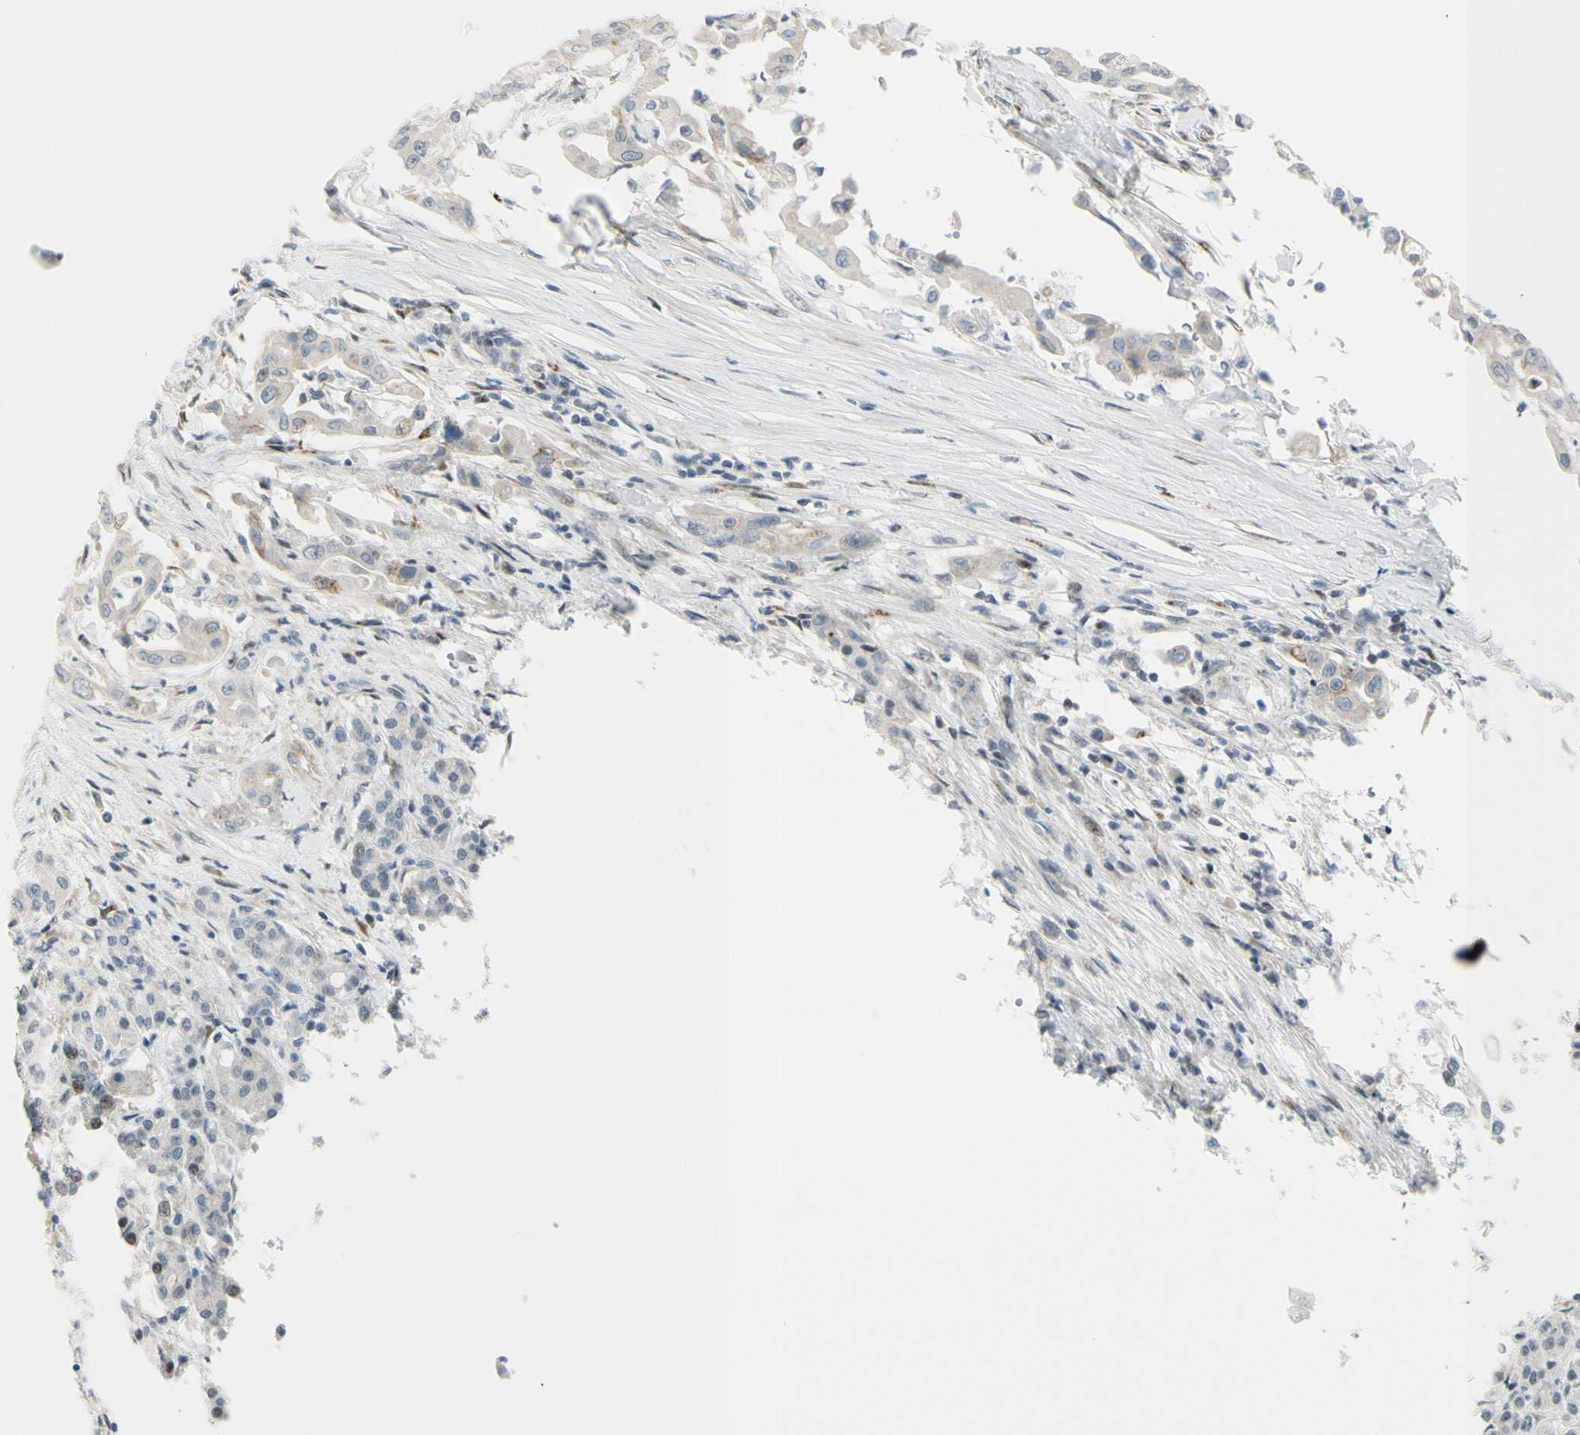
{"staining": {"intensity": "negative", "quantity": "none", "location": "none"}, "tissue": "pancreatic cancer", "cell_type": "Tumor cells", "image_type": "cancer", "snomed": [{"axis": "morphology", "description": "Normal tissue, NOS"}, {"axis": "topography", "description": "Pancreas"}], "caption": "Image shows no protein expression in tumor cells of pancreatic cancer tissue. Brightfield microscopy of immunohistochemistry (IHC) stained with DAB (3,3'-diaminobenzidine) (brown) and hematoxylin (blue), captured at high magnification.", "gene": "B4GALNT1", "patient": {"sex": "male", "age": 42}}